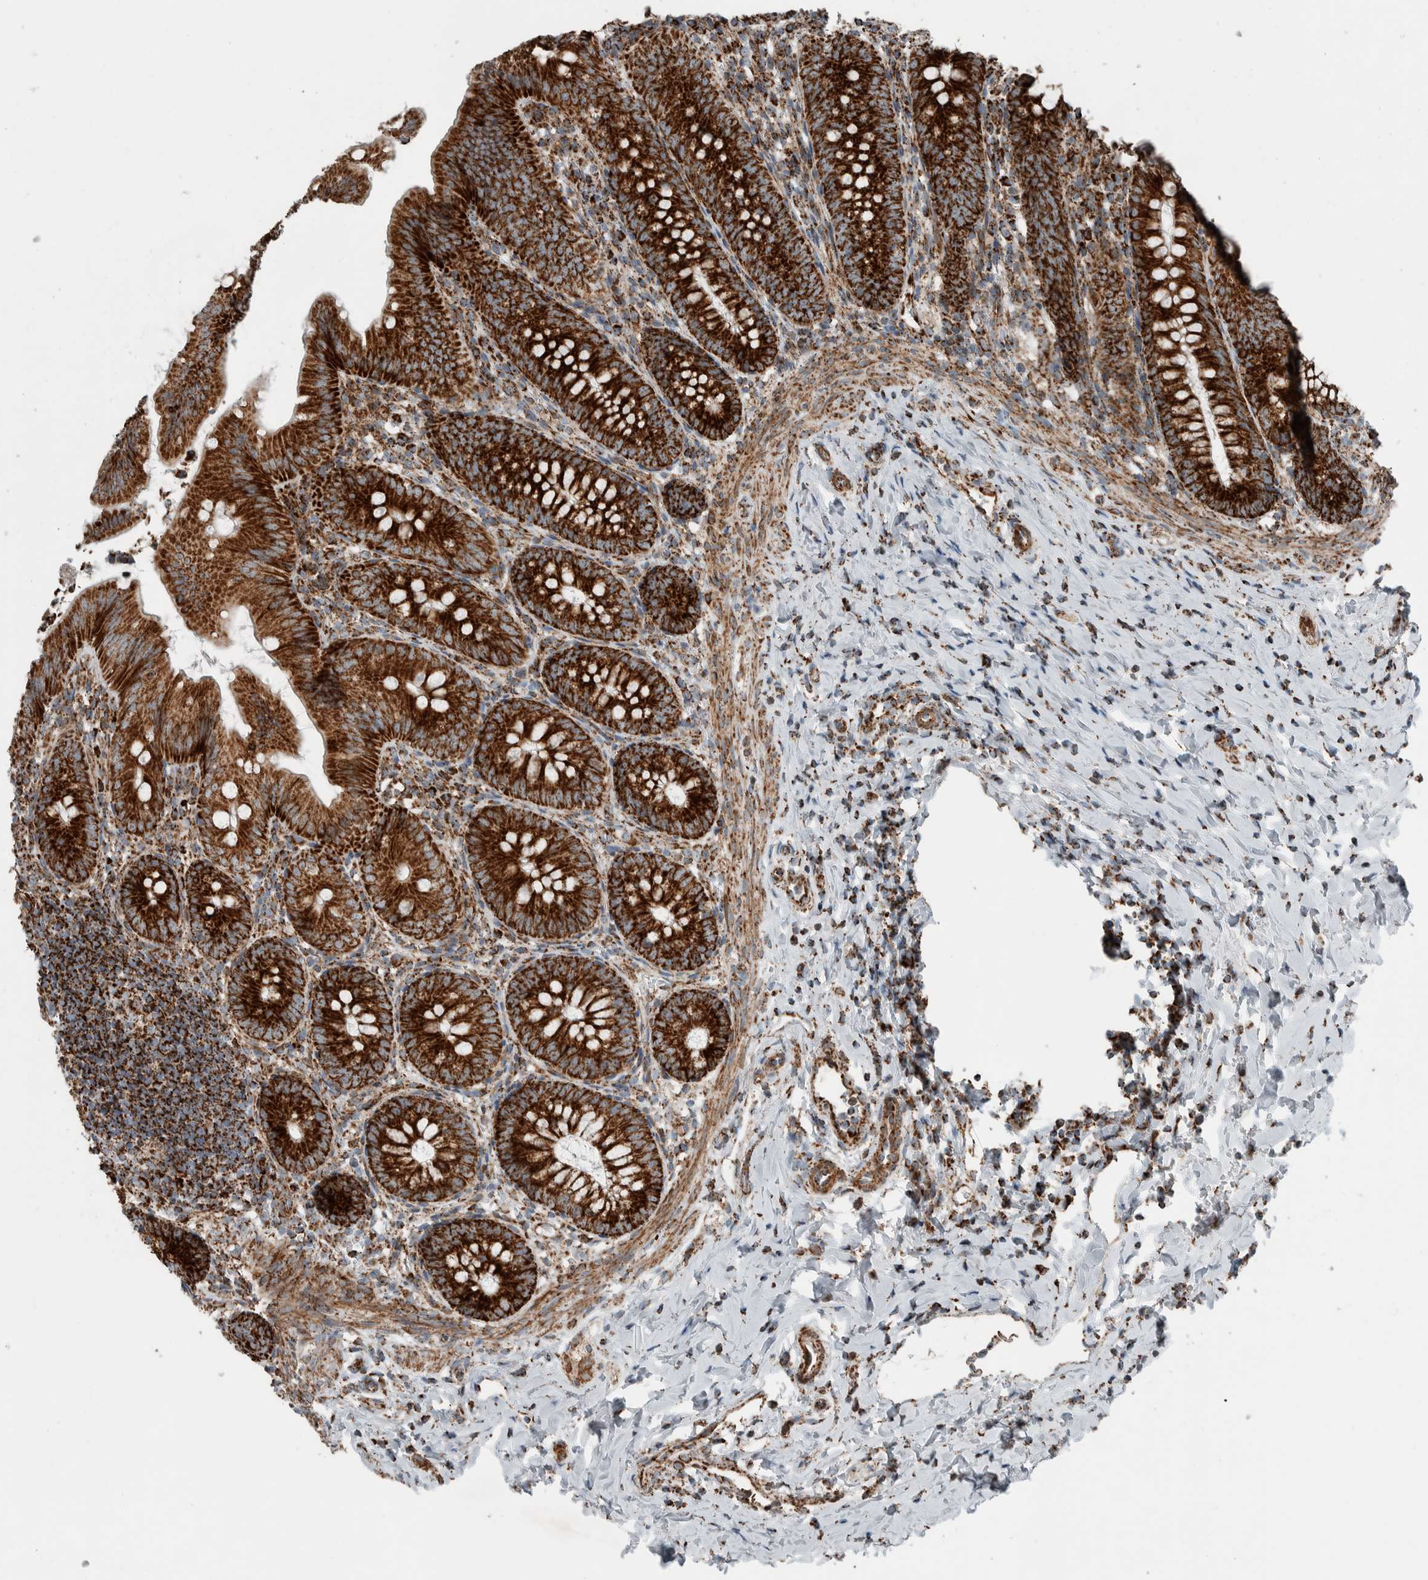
{"staining": {"intensity": "strong", "quantity": ">75%", "location": "cytoplasmic/membranous"}, "tissue": "appendix", "cell_type": "Glandular cells", "image_type": "normal", "snomed": [{"axis": "morphology", "description": "Normal tissue, NOS"}, {"axis": "topography", "description": "Appendix"}], "caption": "Glandular cells show high levels of strong cytoplasmic/membranous positivity in about >75% of cells in benign appendix. (DAB (3,3'-diaminobenzidine) IHC with brightfield microscopy, high magnification).", "gene": "CNTROB", "patient": {"sex": "male", "age": 1}}